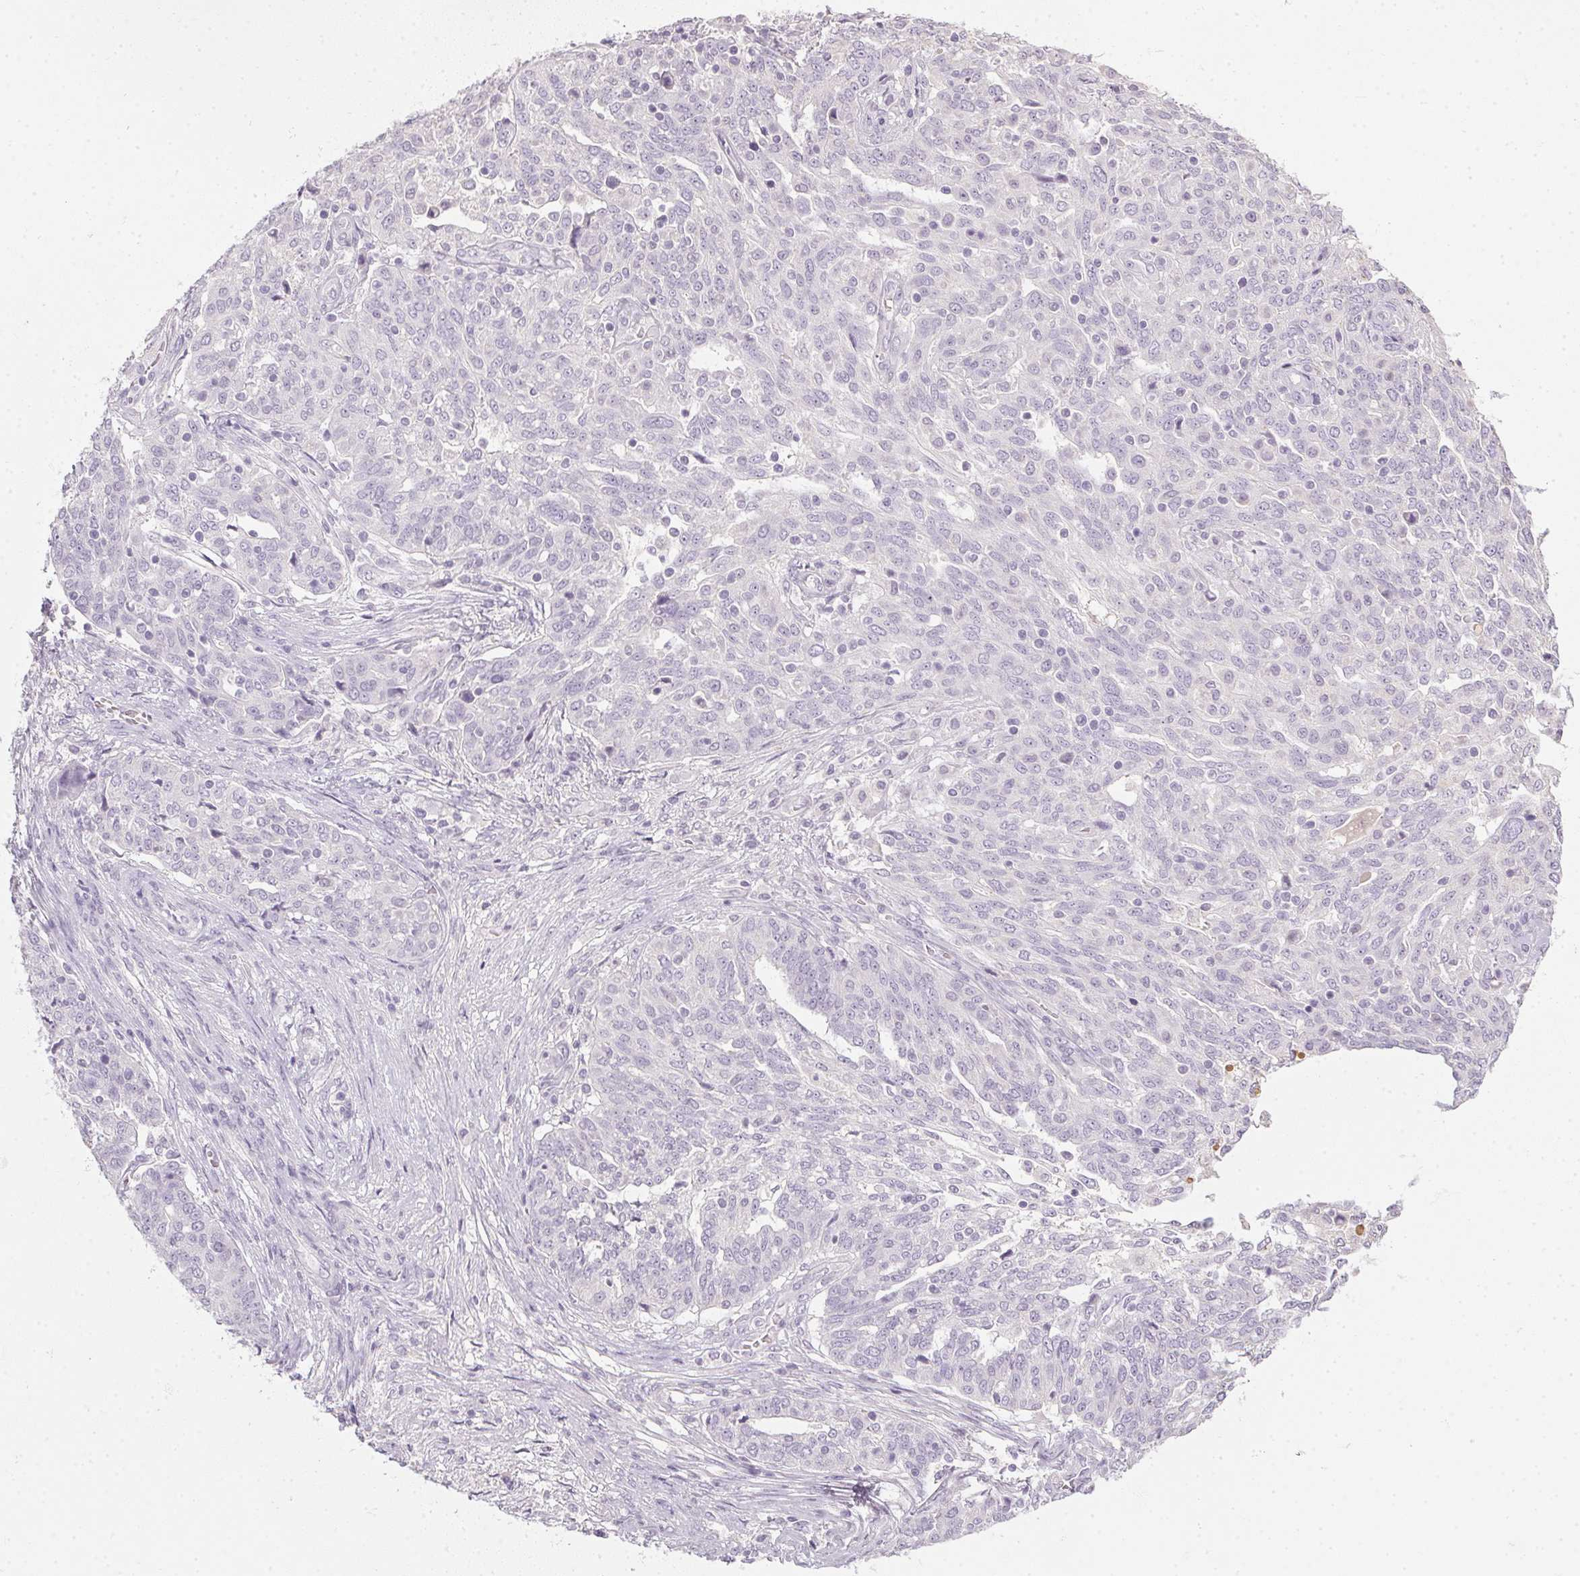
{"staining": {"intensity": "negative", "quantity": "none", "location": "none"}, "tissue": "ovarian cancer", "cell_type": "Tumor cells", "image_type": "cancer", "snomed": [{"axis": "morphology", "description": "Cystadenocarcinoma, serous, NOS"}, {"axis": "topography", "description": "Ovary"}], "caption": "Histopathology image shows no significant protein staining in tumor cells of serous cystadenocarcinoma (ovarian).", "gene": "TMEM72", "patient": {"sex": "female", "age": 67}}